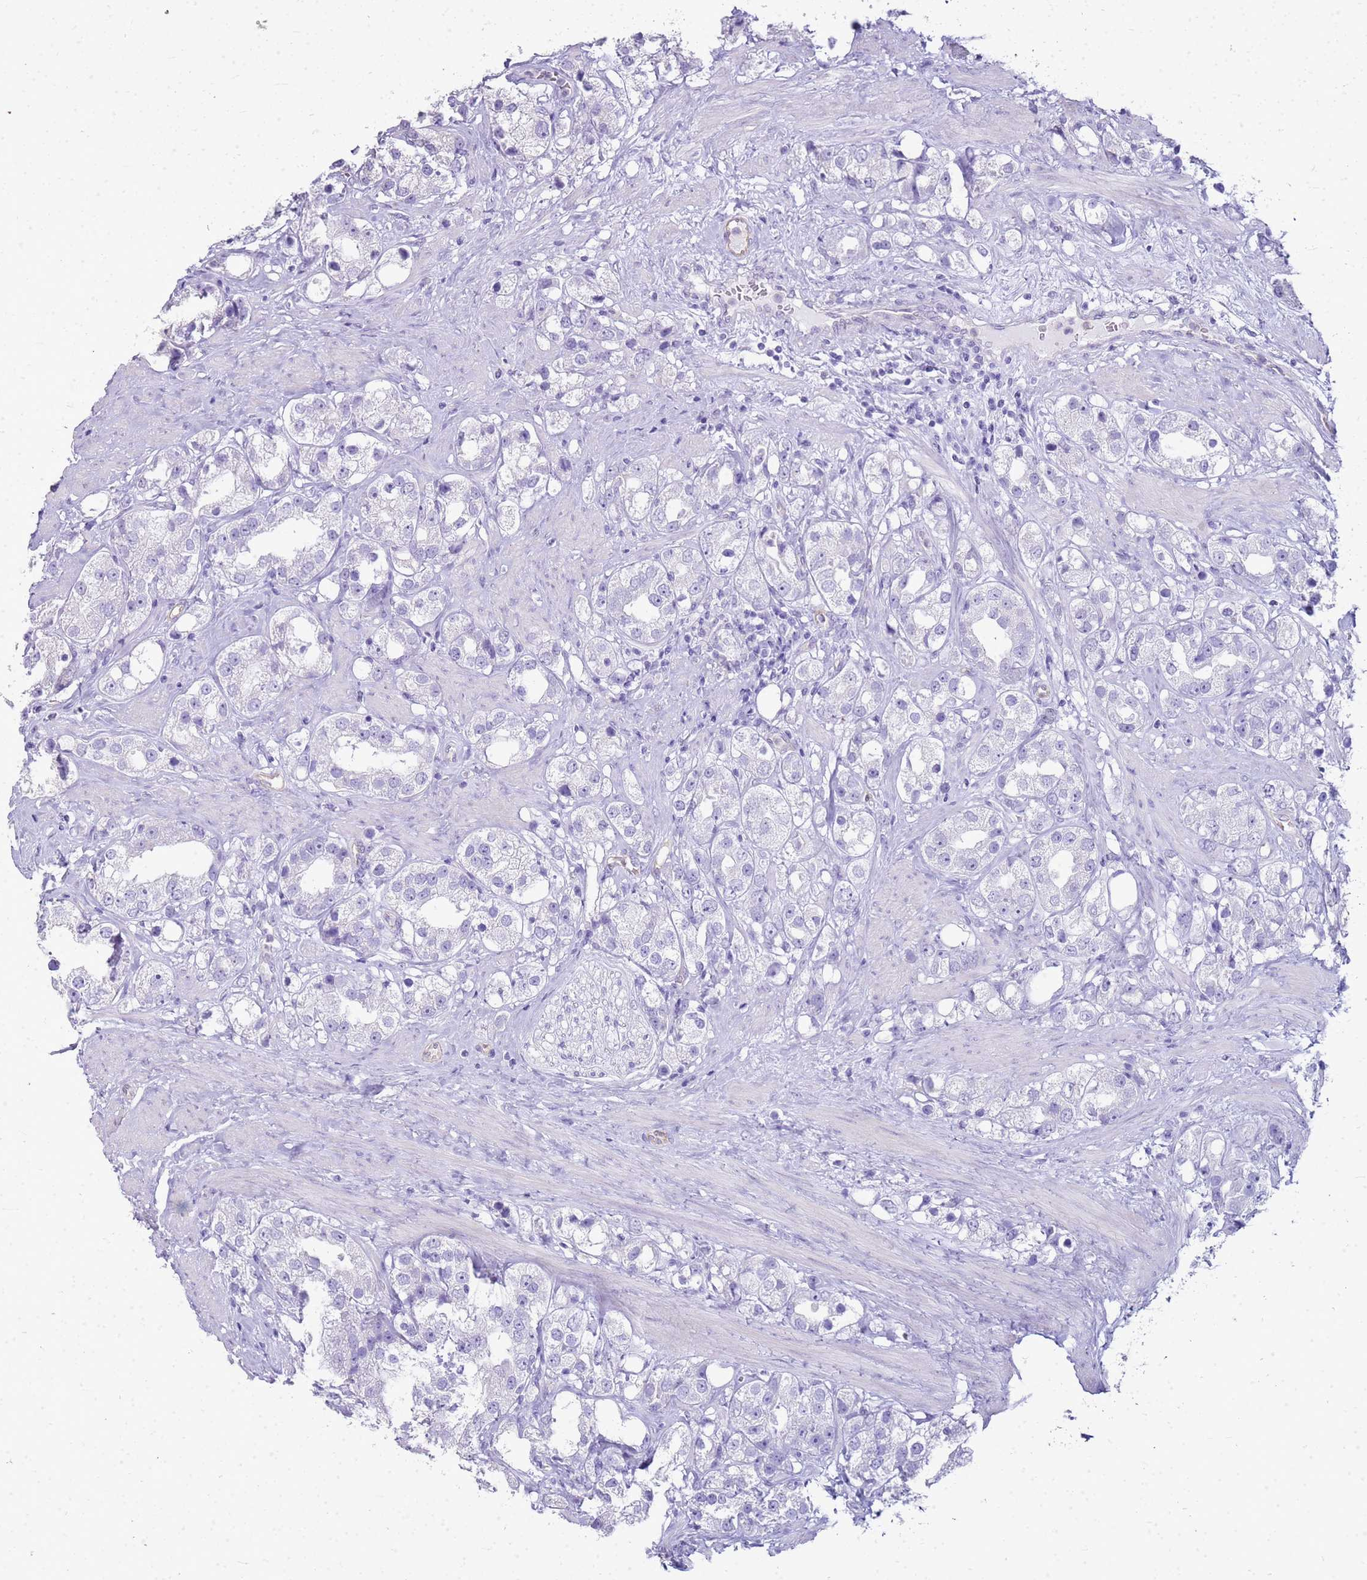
{"staining": {"intensity": "negative", "quantity": "none", "location": "none"}, "tissue": "prostate cancer", "cell_type": "Tumor cells", "image_type": "cancer", "snomed": [{"axis": "morphology", "description": "Adenocarcinoma, NOS"}, {"axis": "topography", "description": "Prostate"}], "caption": "Immunohistochemistry (IHC) photomicrograph of adenocarcinoma (prostate) stained for a protein (brown), which reveals no positivity in tumor cells. (DAB immunohistochemistry, high magnification).", "gene": "SULT1E1", "patient": {"sex": "male", "age": 79}}